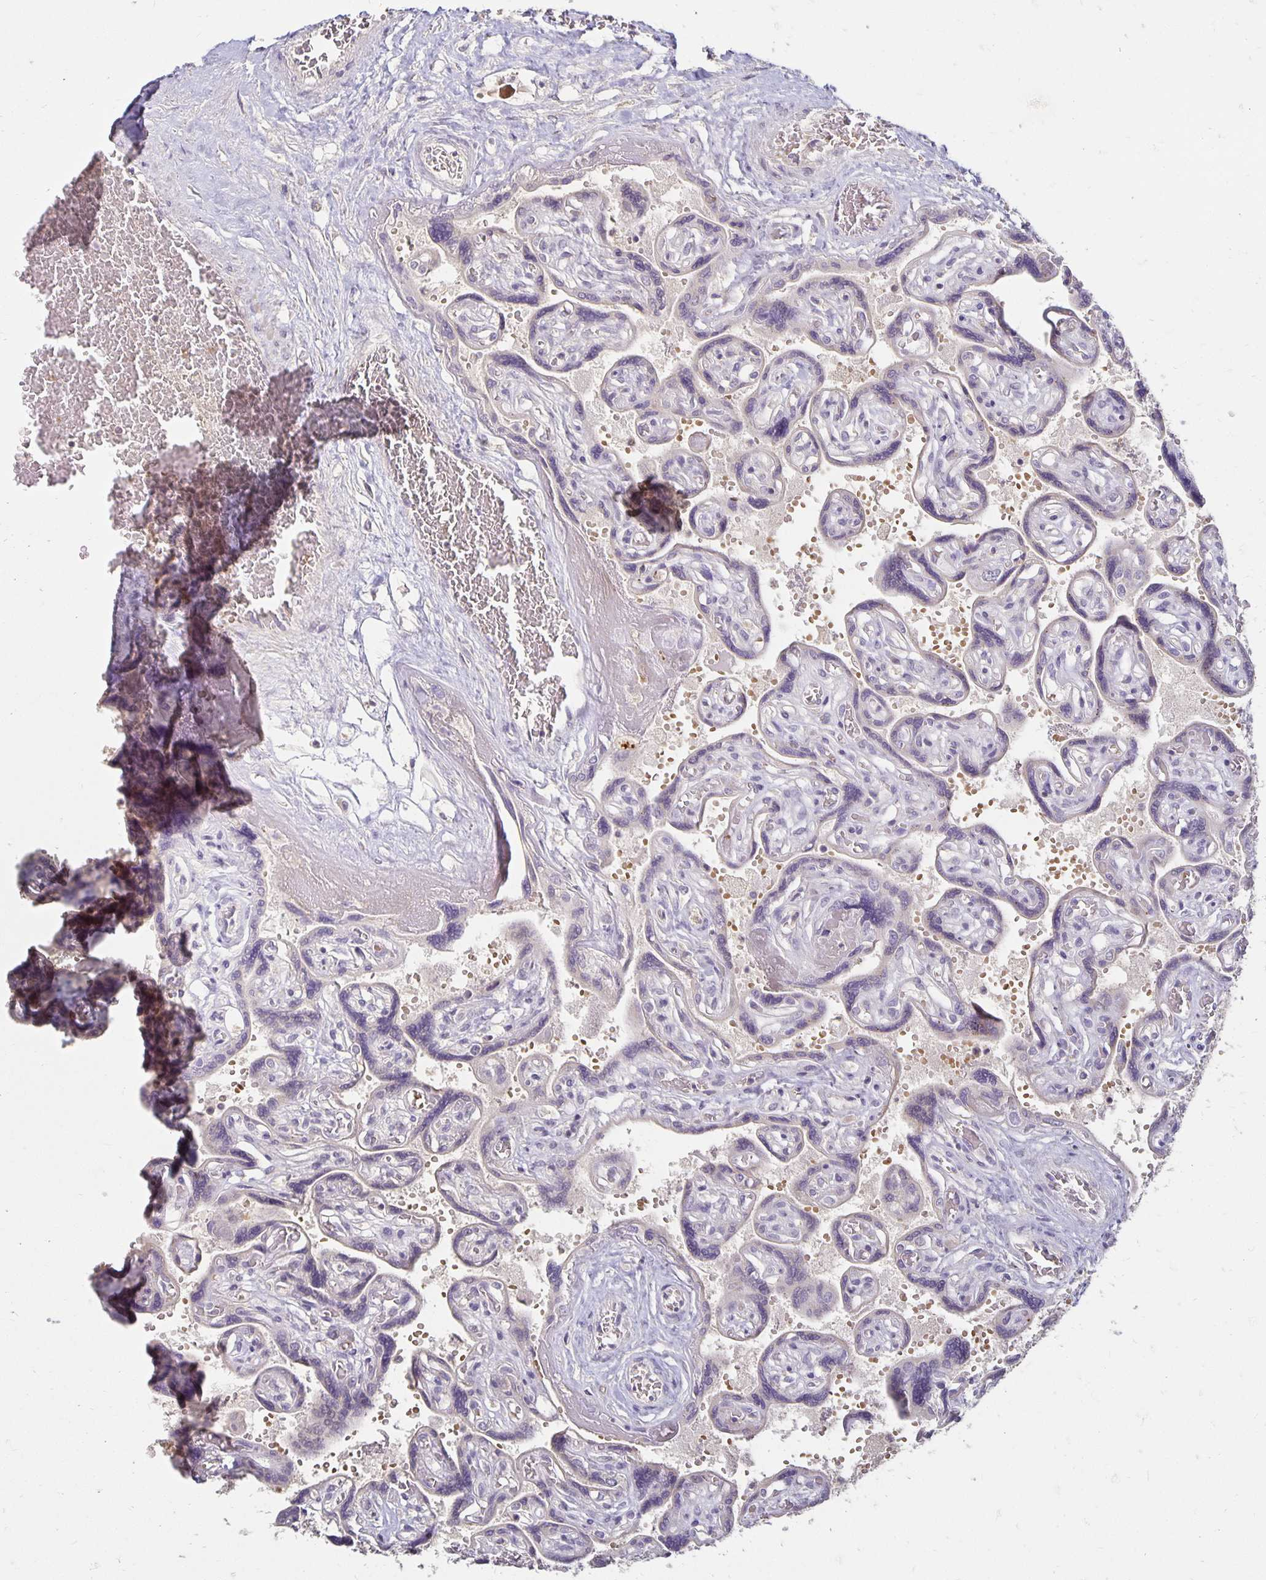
{"staining": {"intensity": "negative", "quantity": "none", "location": "none"}, "tissue": "placenta", "cell_type": "Decidual cells", "image_type": "normal", "snomed": [{"axis": "morphology", "description": "Normal tissue, NOS"}, {"axis": "topography", "description": "Placenta"}], "caption": "High magnification brightfield microscopy of benign placenta stained with DAB (brown) and counterstained with hematoxylin (blue): decidual cells show no significant positivity. The staining was performed using DAB (3,3'-diaminobenzidine) to visualize the protein expression in brown, while the nuclei were stained in blue with hematoxylin (Magnification: 20x).", "gene": "CST6", "patient": {"sex": "female", "age": 32}}